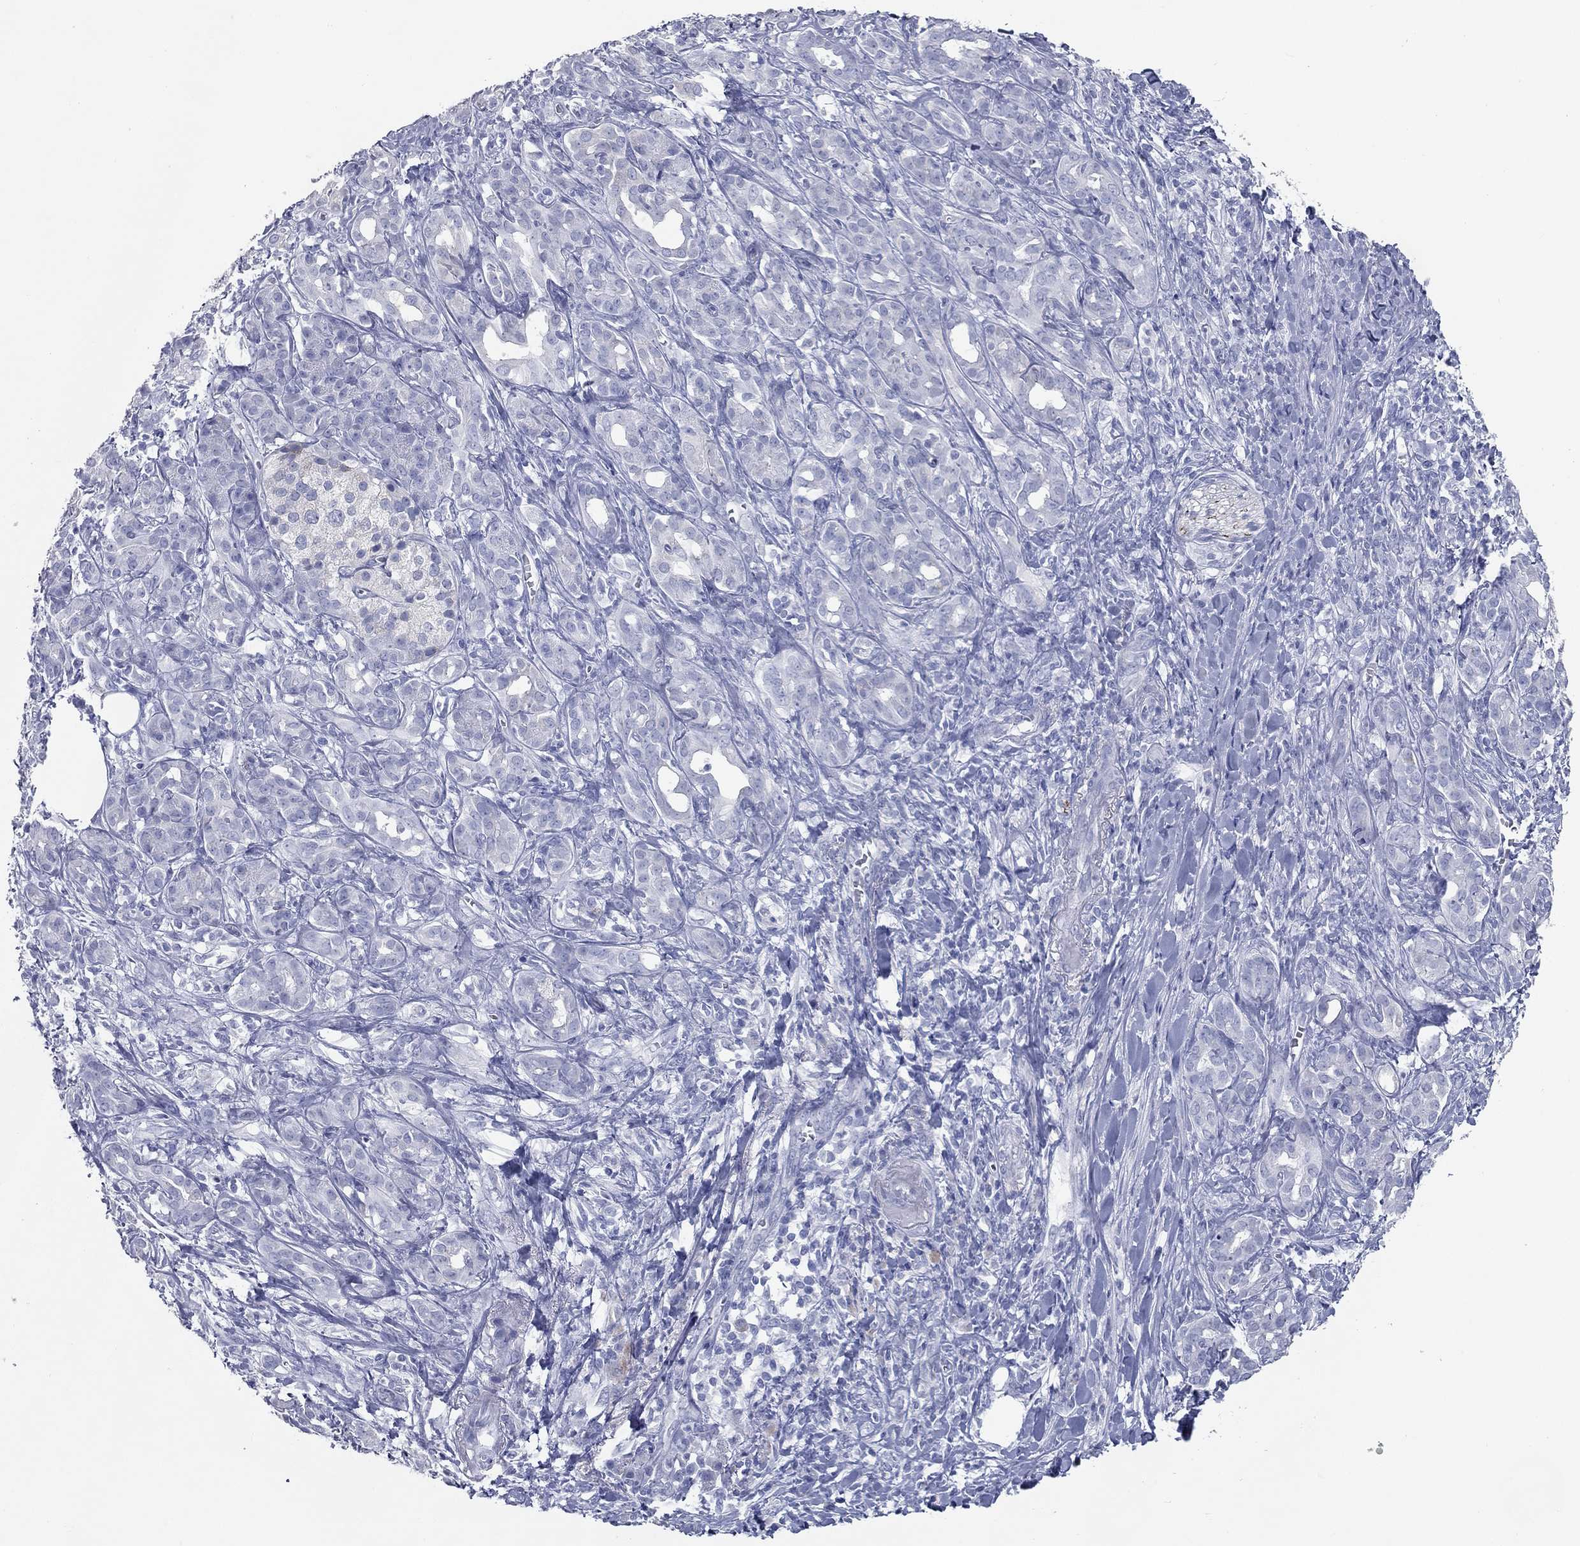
{"staining": {"intensity": "negative", "quantity": "none", "location": "none"}, "tissue": "pancreatic cancer", "cell_type": "Tumor cells", "image_type": "cancer", "snomed": [{"axis": "morphology", "description": "Adenocarcinoma, NOS"}, {"axis": "topography", "description": "Pancreas"}], "caption": "Immunohistochemistry (IHC) micrograph of neoplastic tissue: human pancreatic cancer stained with DAB exhibits no significant protein staining in tumor cells.", "gene": "TAC1", "patient": {"sex": "male", "age": 61}}